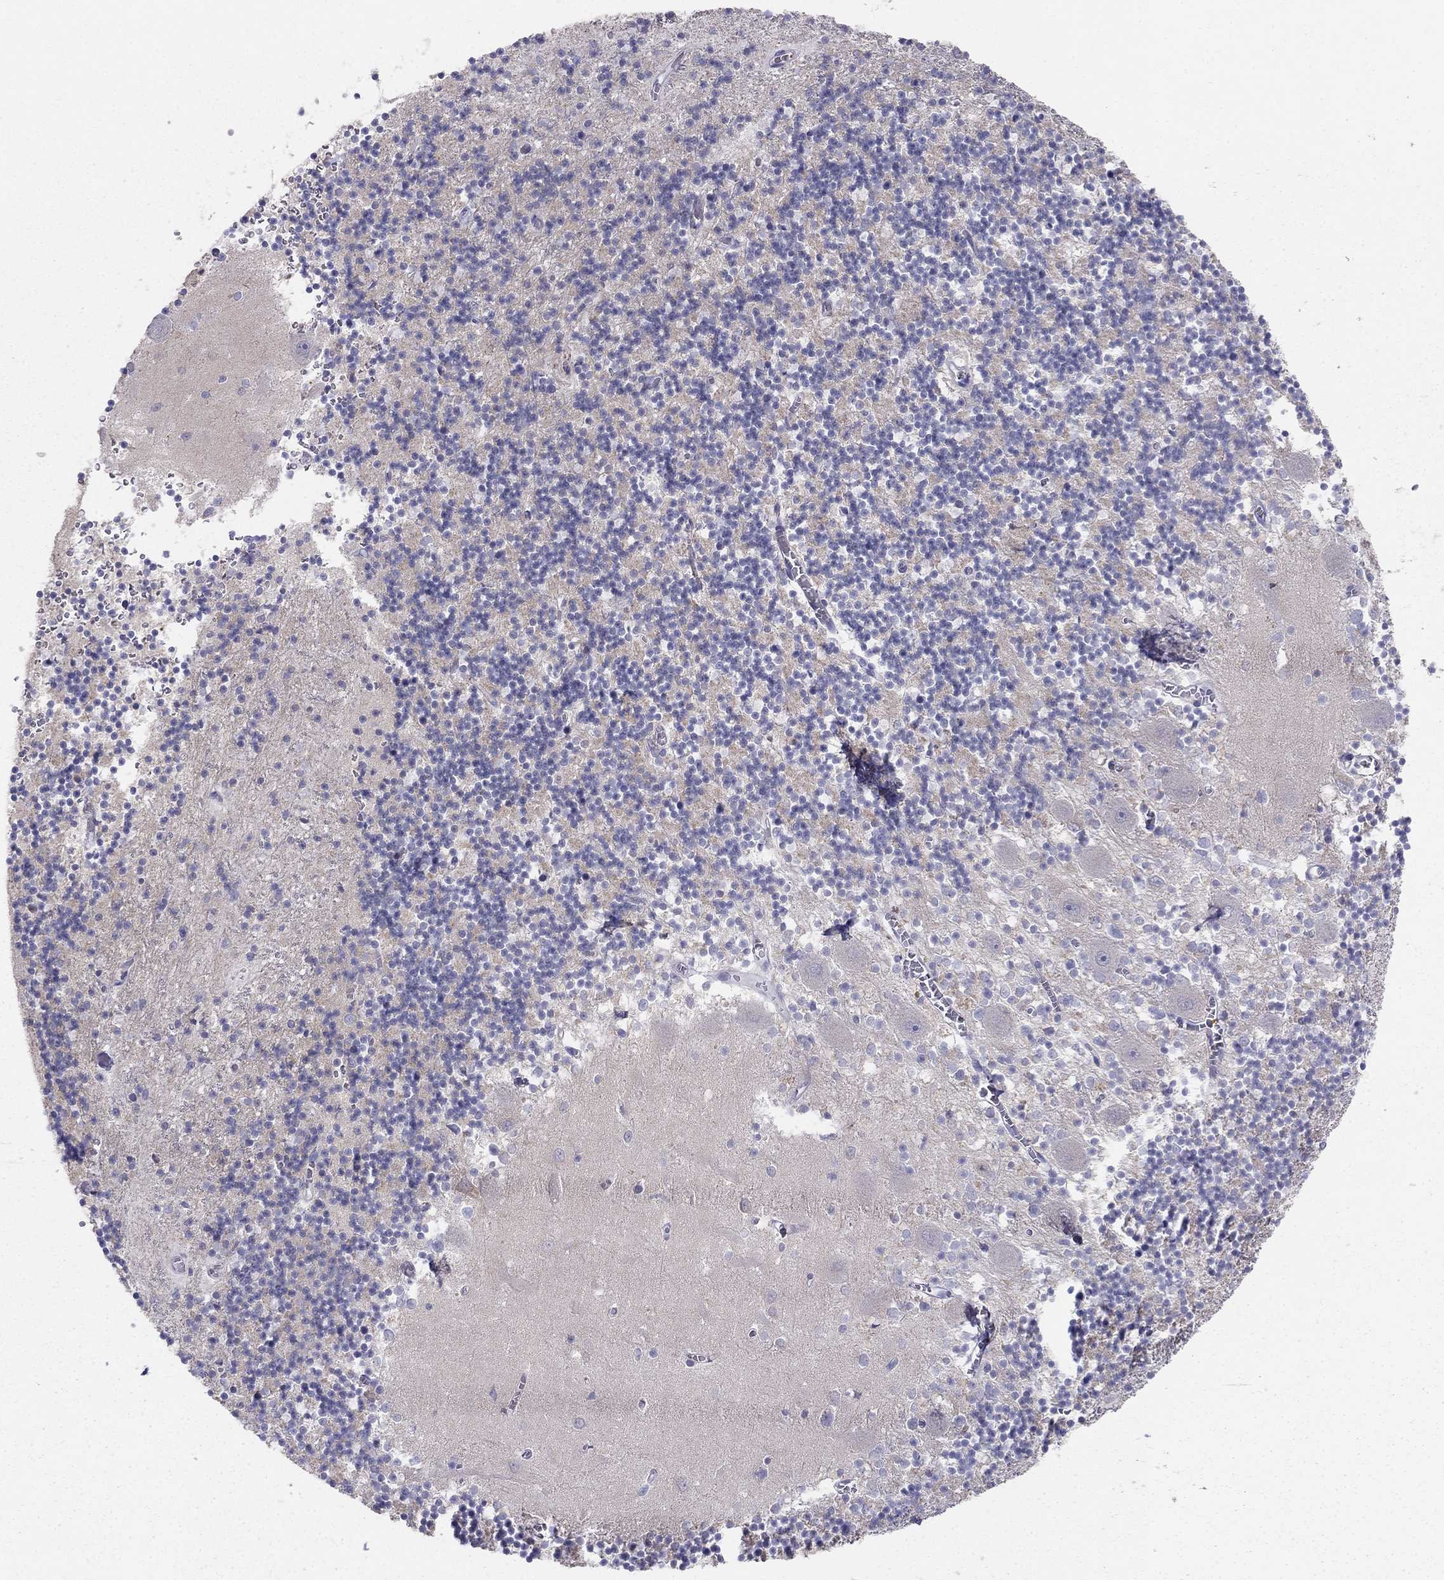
{"staining": {"intensity": "negative", "quantity": "none", "location": "none"}, "tissue": "cerebellum", "cell_type": "Cells in granular layer", "image_type": "normal", "snomed": [{"axis": "morphology", "description": "Normal tissue, NOS"}, {"axis": "topography", "description": "Cerebellum"}], "caption": "Normal cerebellum was stained to show a protein in brown. There is no significant expression in cells in granular layer. Brightfield microscopy of immunohistochemistry (IHC) stained with DAB (brown) and hematoxylin (blue), captured at high magnification.", "gene": "MGAT4C", "patient": {"sex": "female", "age": 64}}